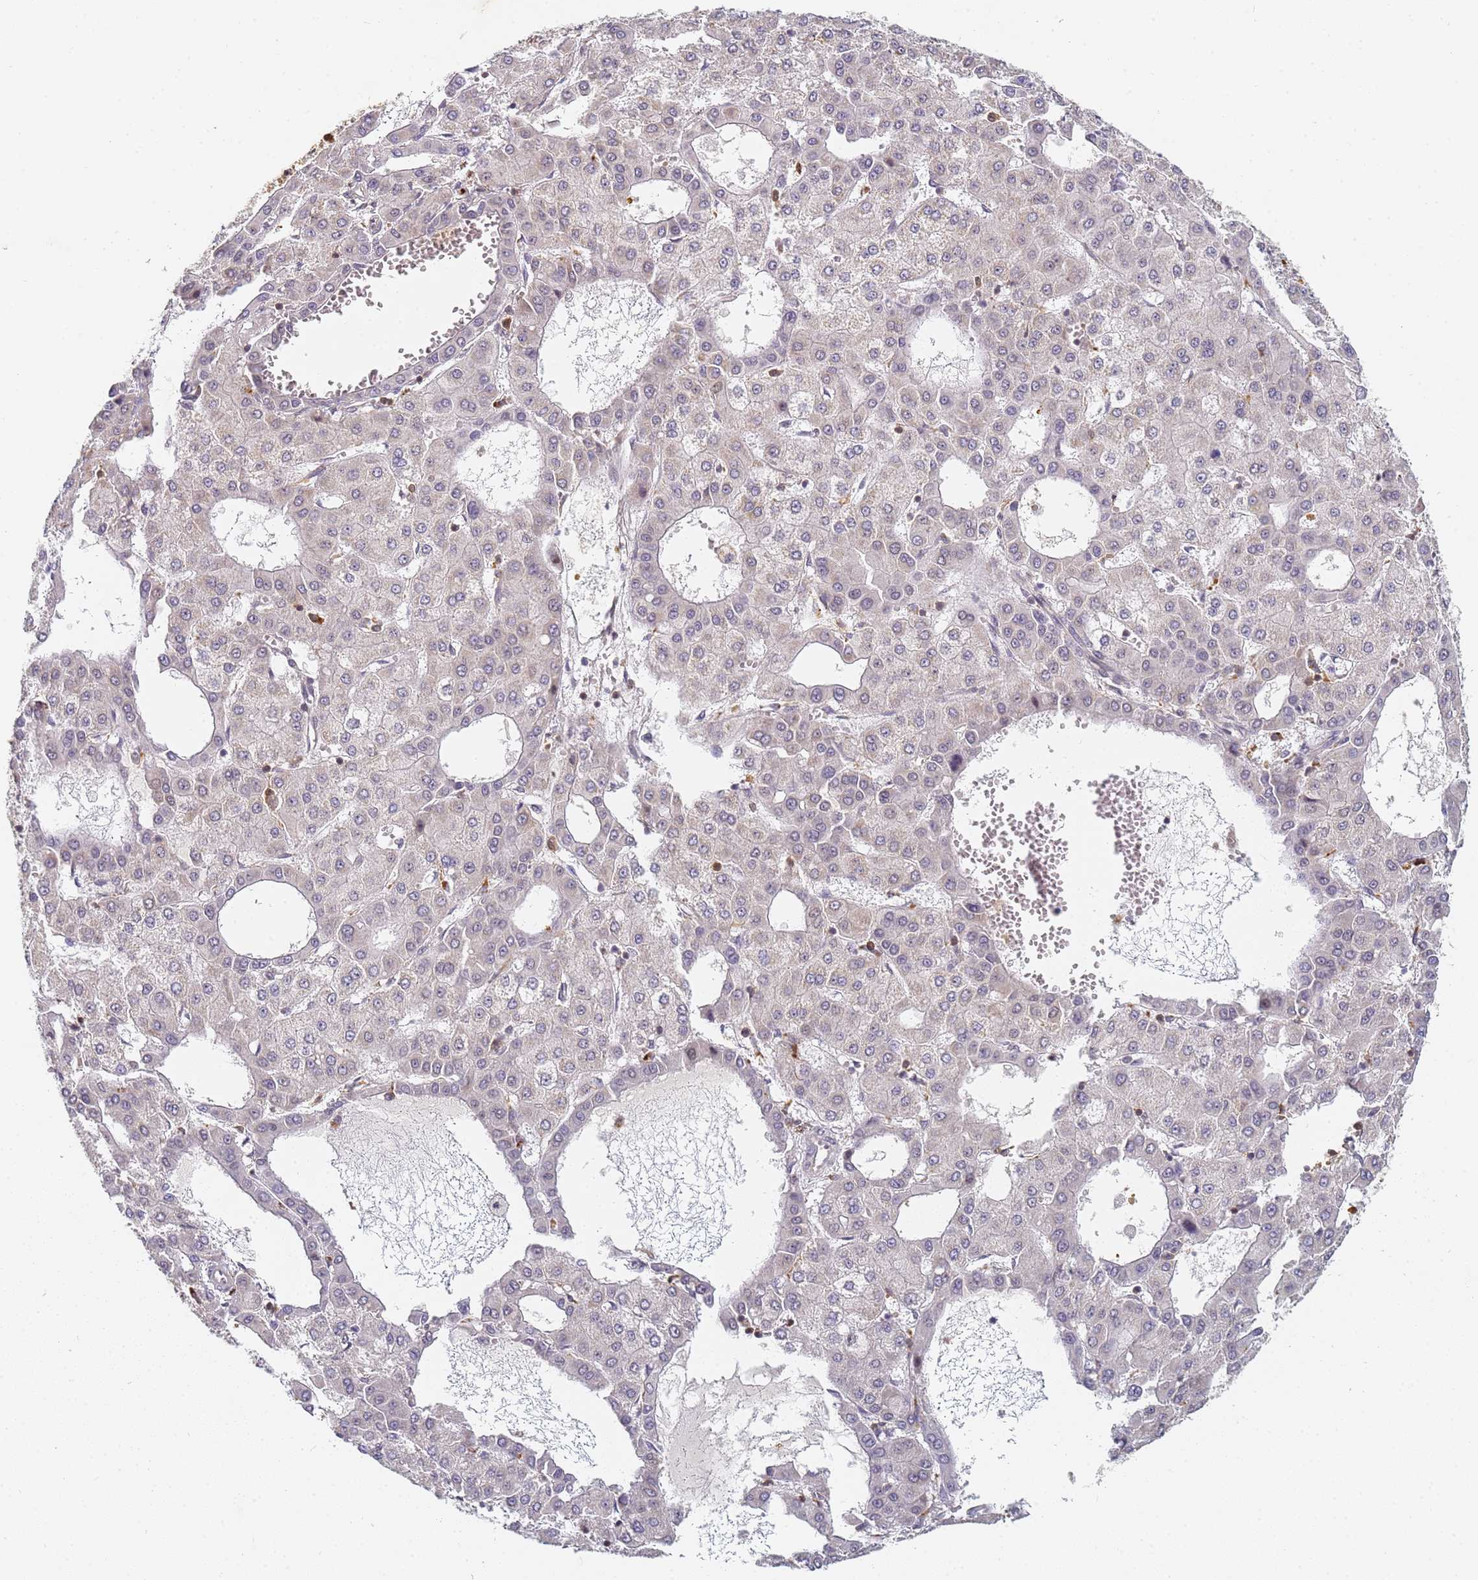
{"staining": {"intensity": "negative", "quantity": "none", "location": "none"}, "tissue": "liver cancer", "cell_type": "Tumor cells", "image_type": "cancer", "snomed": [{"axis": "morphology", "description": "Carcinoma, Hepatocellular, NOS"}, {"axis": "topography", "description": "Liver"}], "caption": "This is an IHC micrograph of human hepatocellular carcinoma (liver). There is no expression in tumor cells.", "gene": "HMCES", "patient": {"sex": "male", "age": 47}}